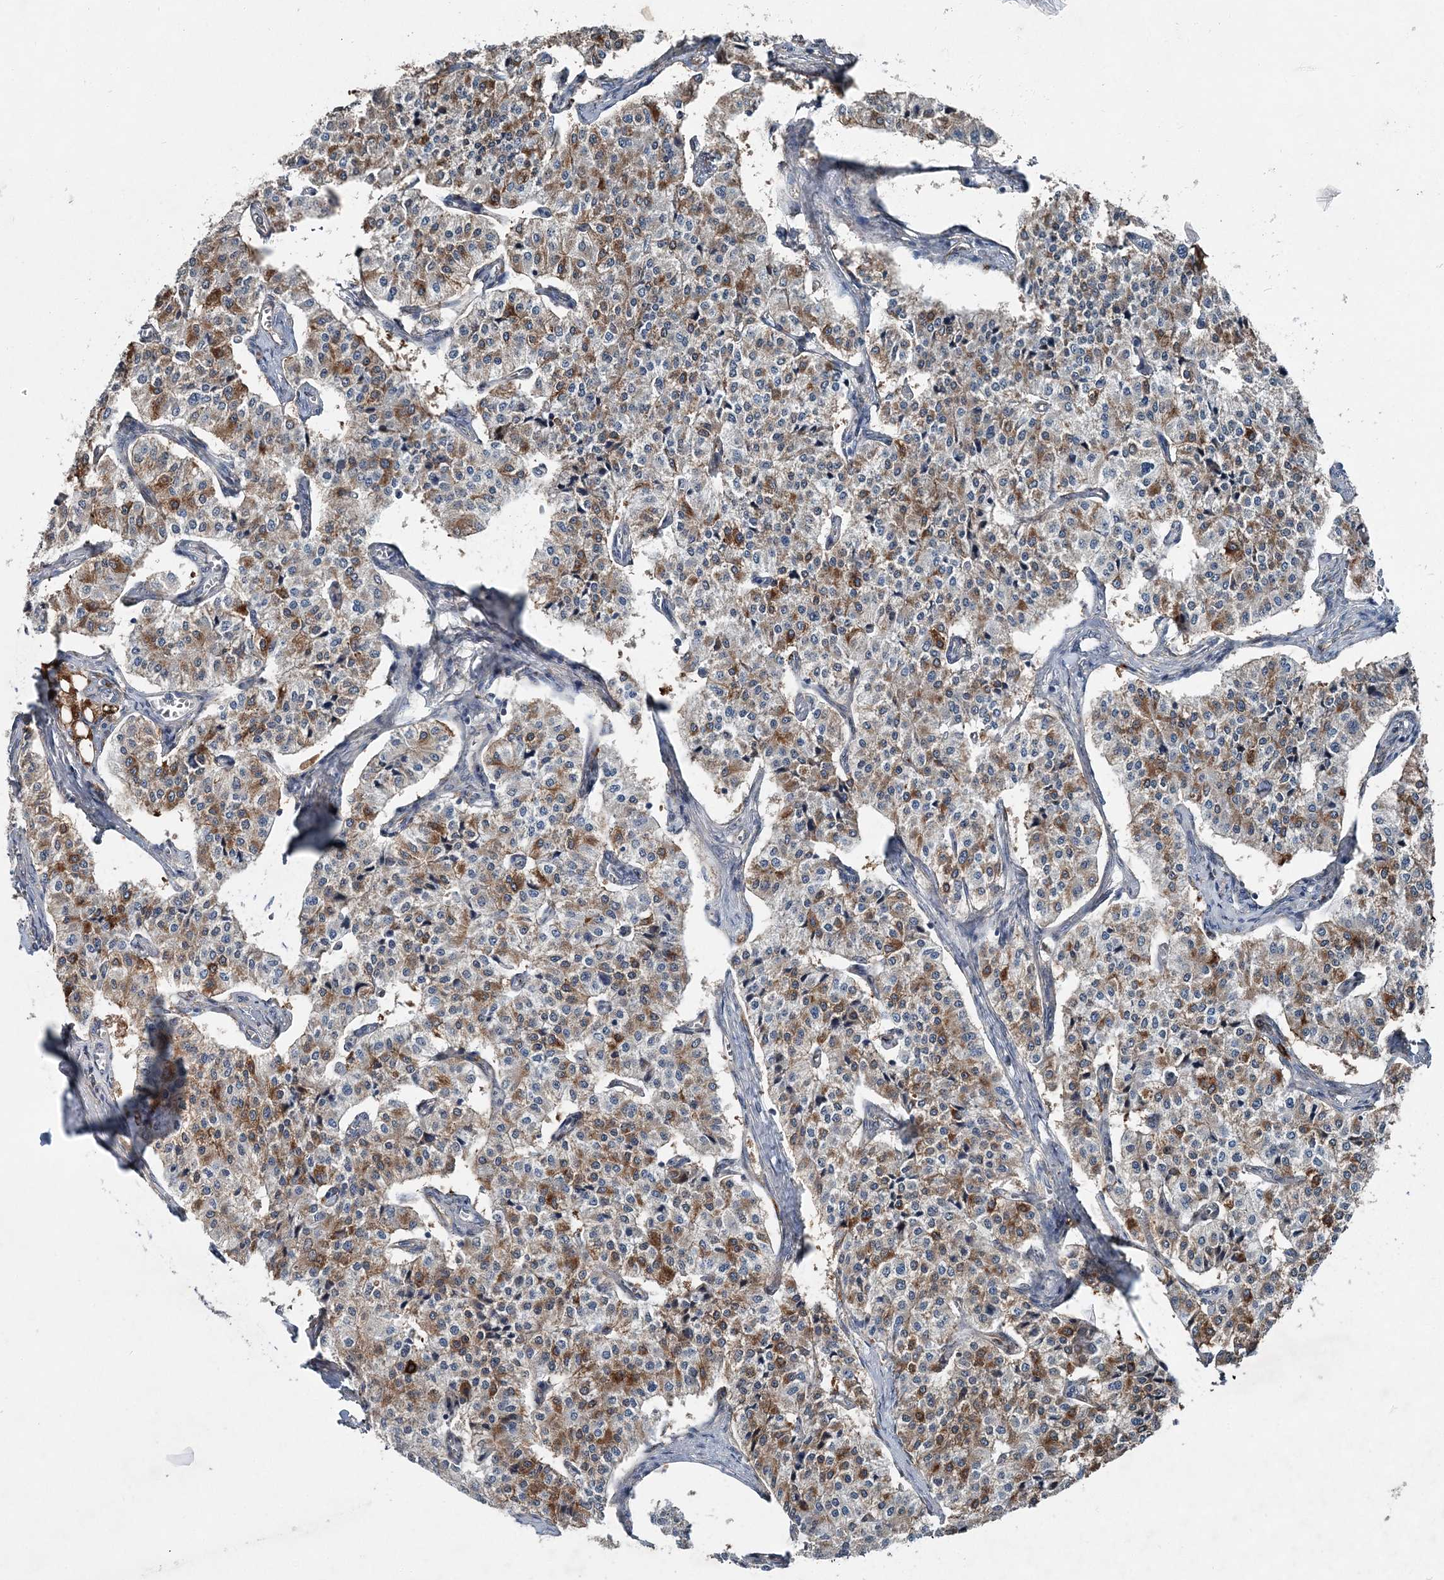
{"staining": {"intensity": "moderate", "quantity": "25%-75%", "location": "cytoplasmic/membranous"}, "tissue": "carcinoid", "cell_type": "Tumor cells", "image_type": "cancer", "snomed": [{"axis": "morphology", "description": "Carcinoid, malignant, NOS"}, {"axis": "topography", "description": "Colon"}], "caption": "Immunohistochemistry image of carcinoid stained for a protein (brown), which demonstrates medium levels of moderate cytoplasmic/membranous staining in approximately 25%-75% of tumor cells.", "gene": "SPOPL", "patient": {"sex": "female", "age": 52}}